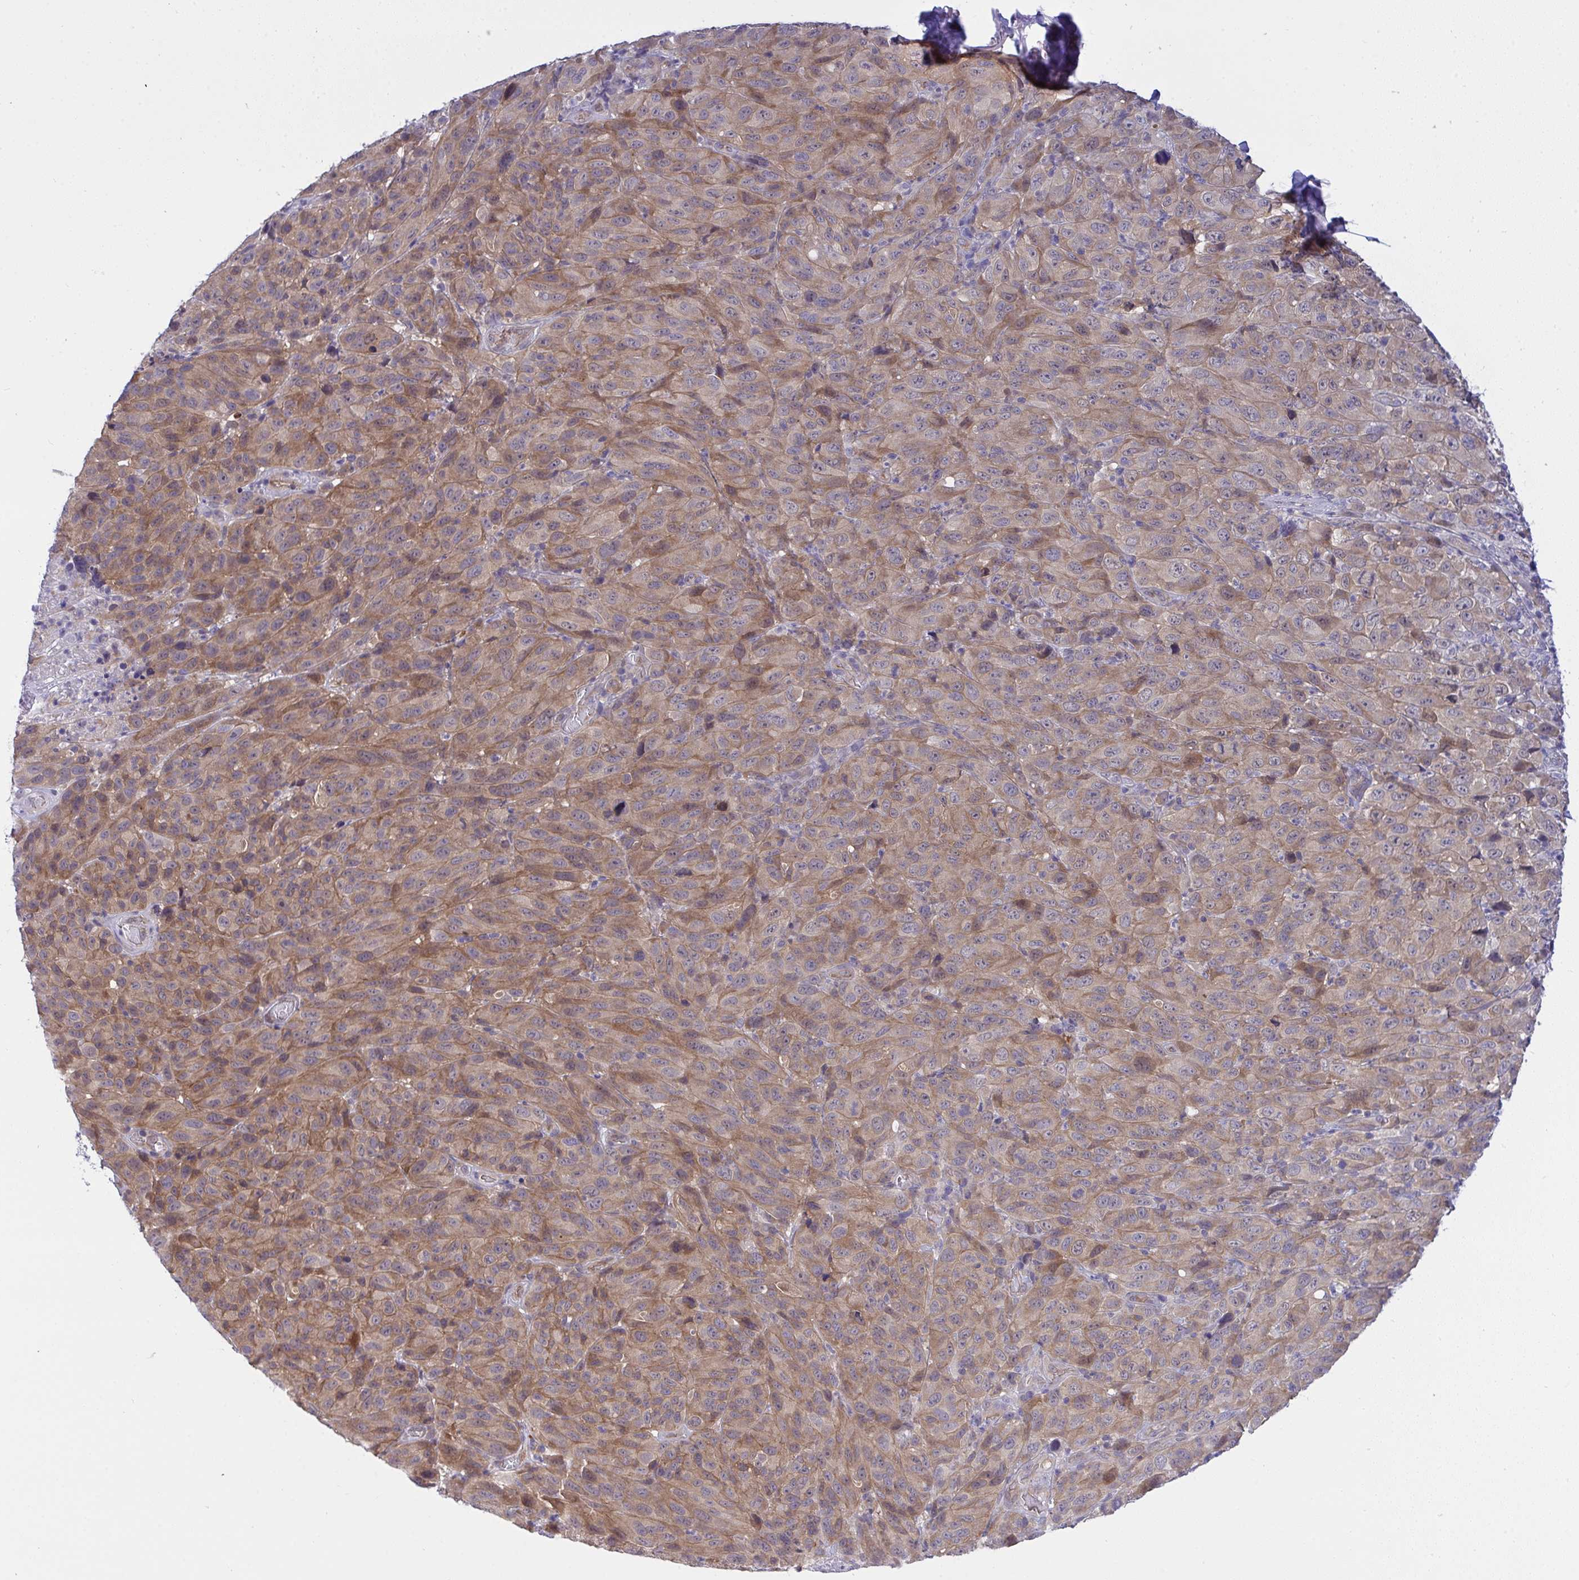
{"staining": {"intensity": "moderate", "quantity": ">75%", "location": "cytoplasmic/membranous"}, "tissue": "melanoma", "cell_type": "Tumor cells", "image_type": "cancer", "snomed": [{"axis": "morphology", "description": "Malignant melanoma, NOS"}, {"axis": "topography", "description": "Skin"}], "caption": "Immunohistochemistry (IHC) (DAB (3,3'-diaminobenzidine)) staining of human malignant melanoma shows moderate cytoplasmic/membranous protein expression in about >75% of tumor cells. (brown staining indicates protein expression, while blue staining denotes nuclei).", "gene": "HOXD12", "patient": {"sex": "male", "age": 85}}